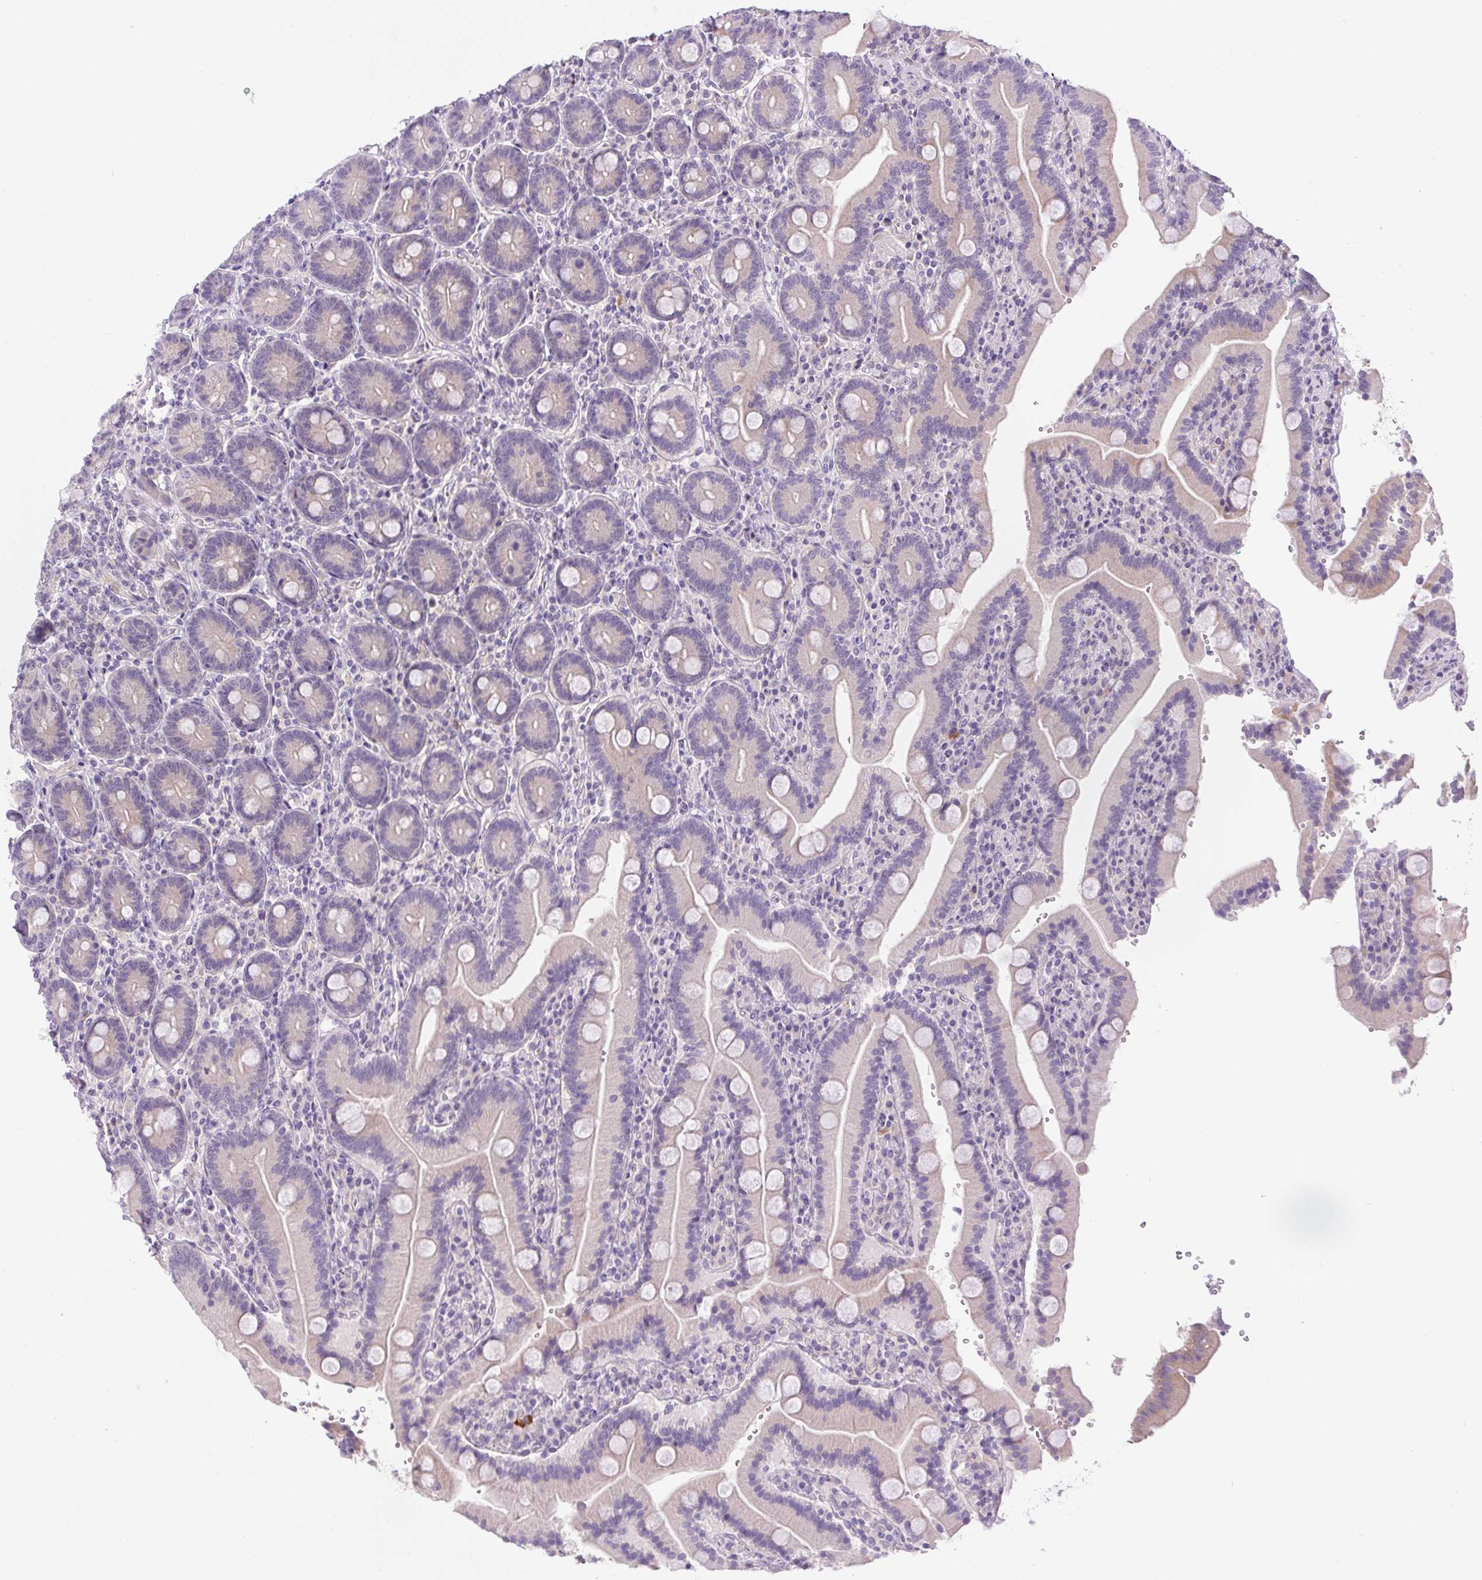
{"staining": {"intensity": "weak", "quantity": "25%-75%", "location": "cytoplasmic/membranous"}, "tissue": "duodenum", "cell_type": "Glandular cells", "image_type": "normal", "snomed": [{"axis": "morphology", "description": "Normal tissue, NOS"}, {"axis": "topography", "description": "Duodenum"}], "caption": "An immunohistochemistry (IHC) histopathology image of benign tissue is shown. Protein staining in brown labels weak cytoplasmic/membranous positivity in duodenum within glandular cells. (Brightfield microscopy of DAB IHC at high magnification).", "gene": "LRRTM1", "patient": {"sex": "female", "age": 62}}